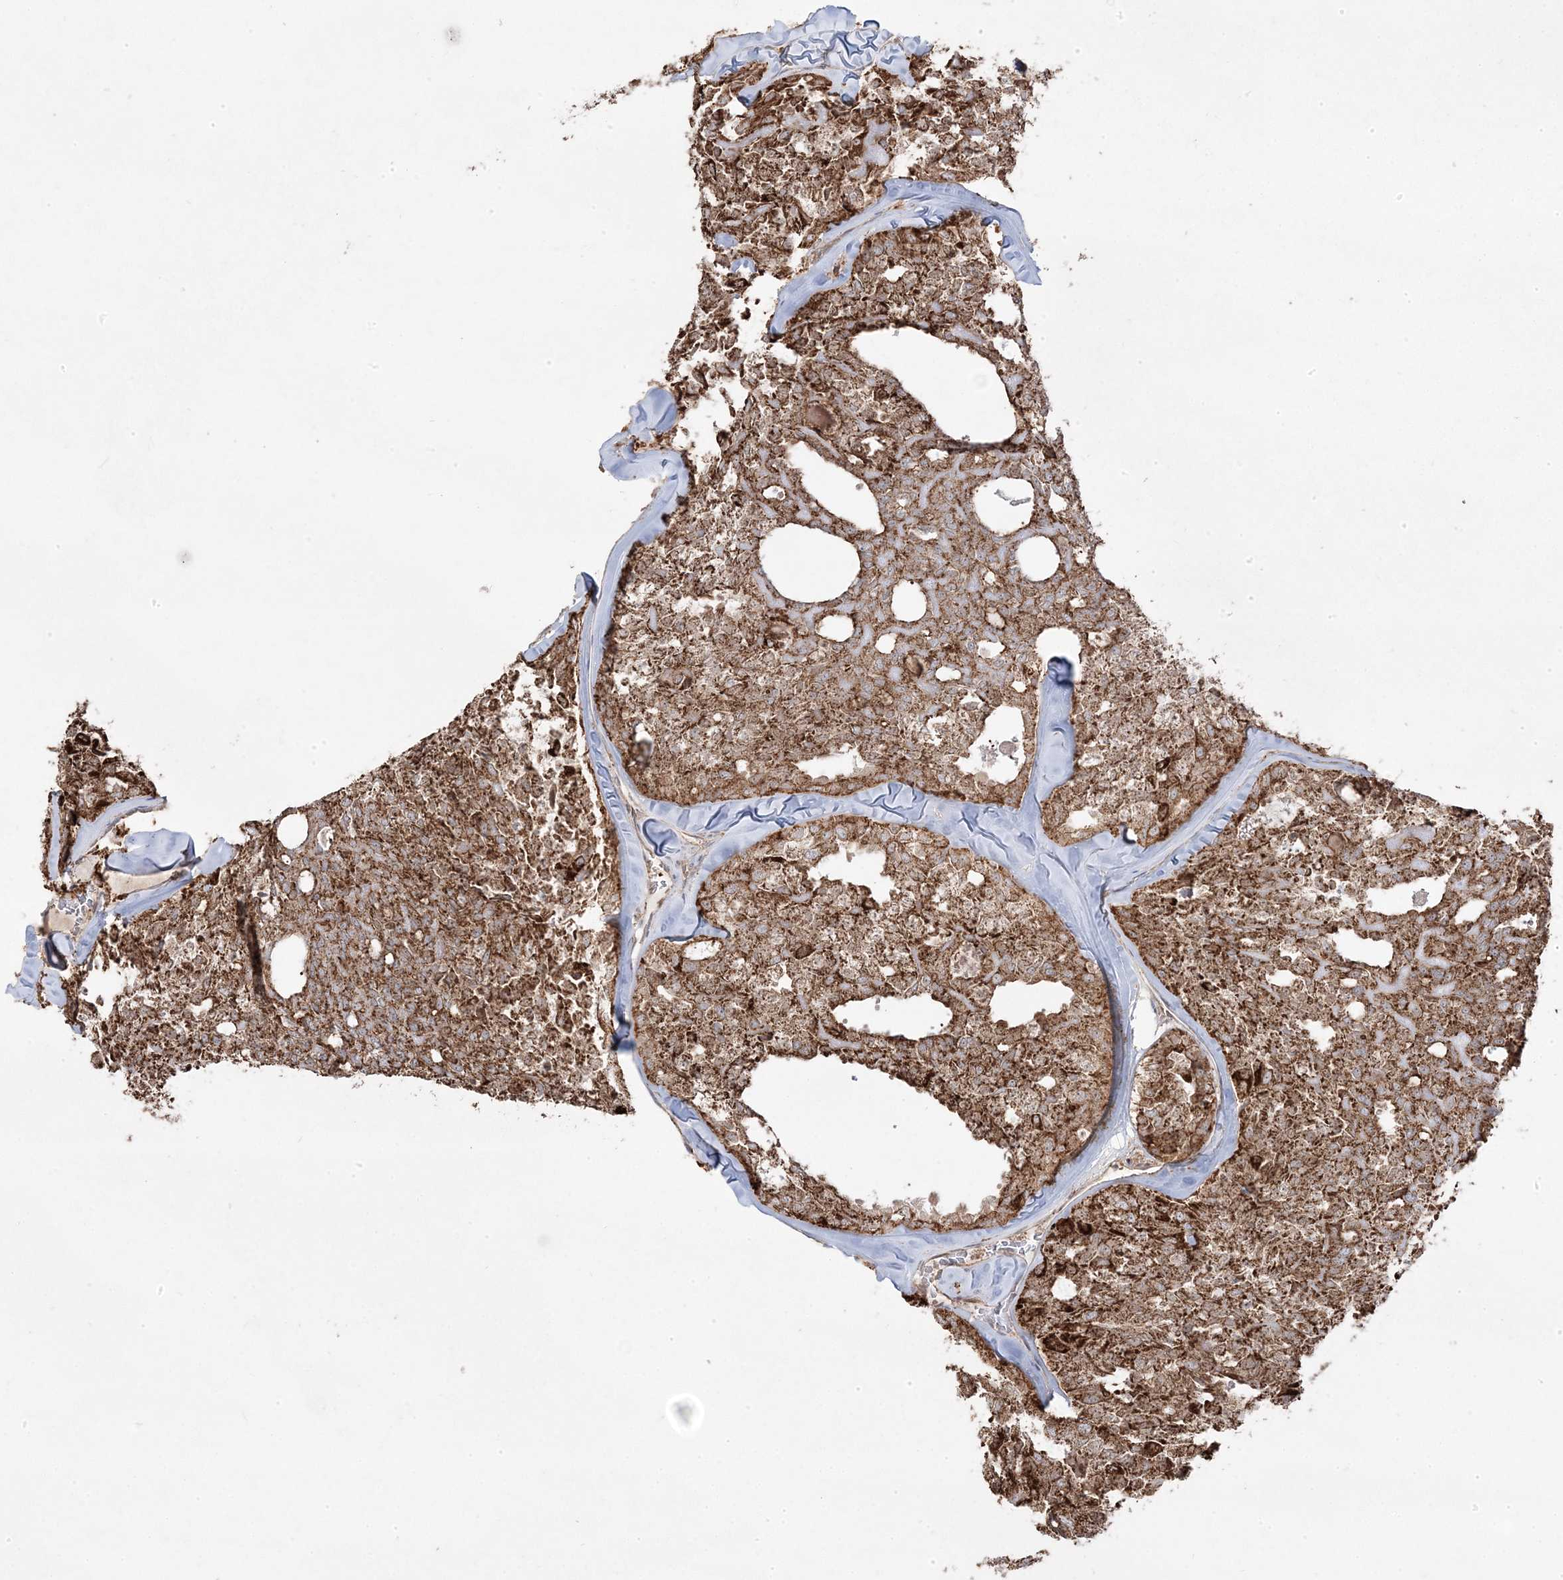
{"staining": {"intensity": "strong", "quantity": ">75%", "location": "cytoplasmic/membranous"}, "tissue": "thyroid cancer", "cell_type": "Tumor cells", "image_type": "cancer", "snomed": [{"axis": "morphology", "description": "Follicular adenoma carcinoma, NOS"}, {"axis": "topography", "description": "Thyroid gland"}], "caption": "Human follicular adenoma carcinoma (thyroid) stained with a protein marker shows strong staining in tumor cells.", "gene": "CLUAP1", "patient": {"sex": "male", "age": 75}}